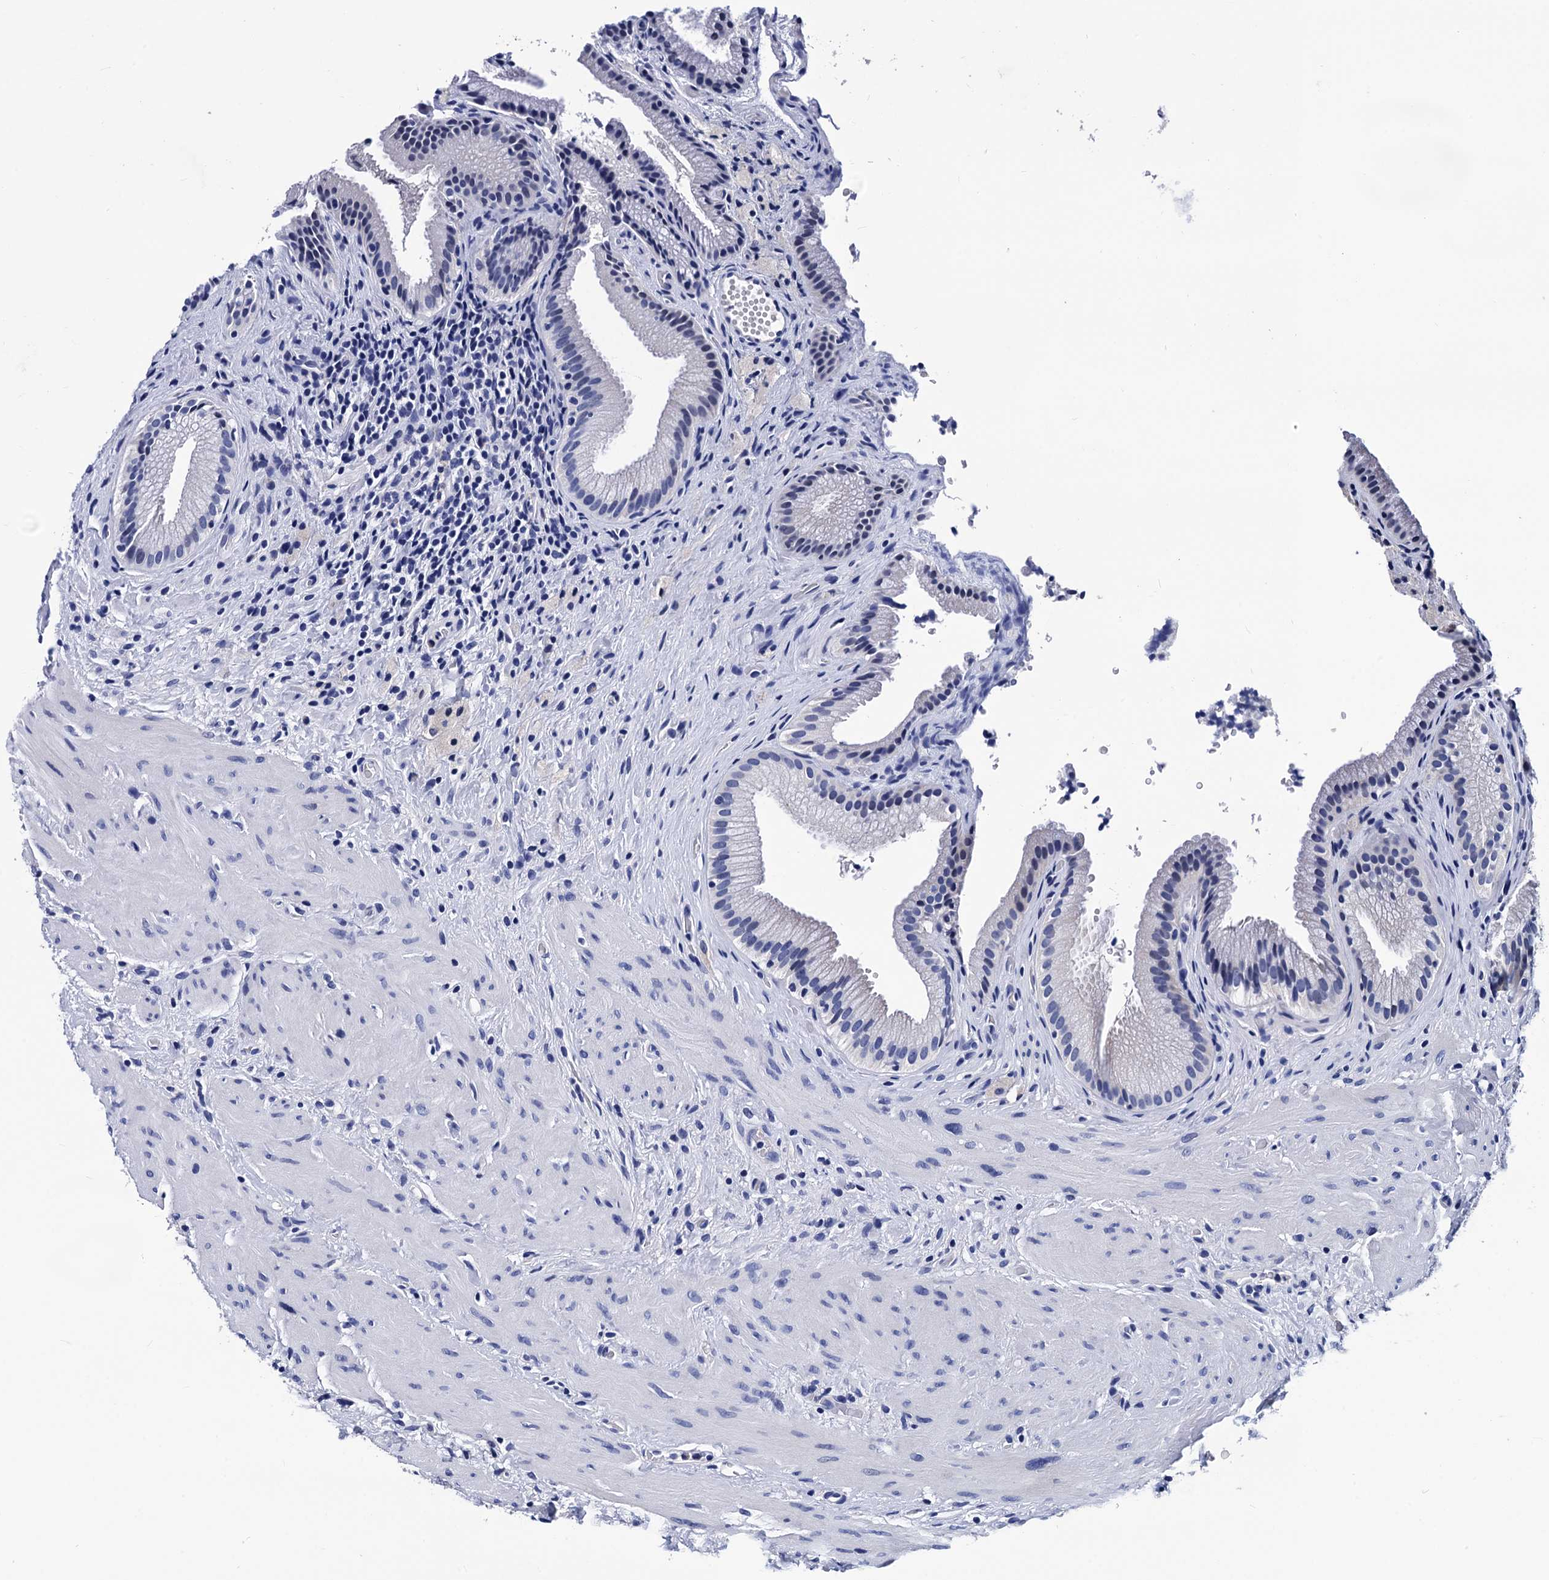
{"staining": {"intensity": "negative", "quantity": "none", "location": "none"}, "tissue": "gallbladder", "cell_type": "Glandular cells", "image_type": "normal", "snomed": [{"axis": "morphology", "description": "Normal tissue, NOS"}, {"axis": "morphology", "description": "Inflammation, NOS"}, {"axis": "topography", "description": "Gallbladder"}], "caption": "Histopathology image shows no protein staining in glandular cells of unremarkable gallbladder. (Brightfield microscopy of DAB IHC at high magnification).", "gene": "LRRC30", "patient": {"sex": "male", "age": 51}}